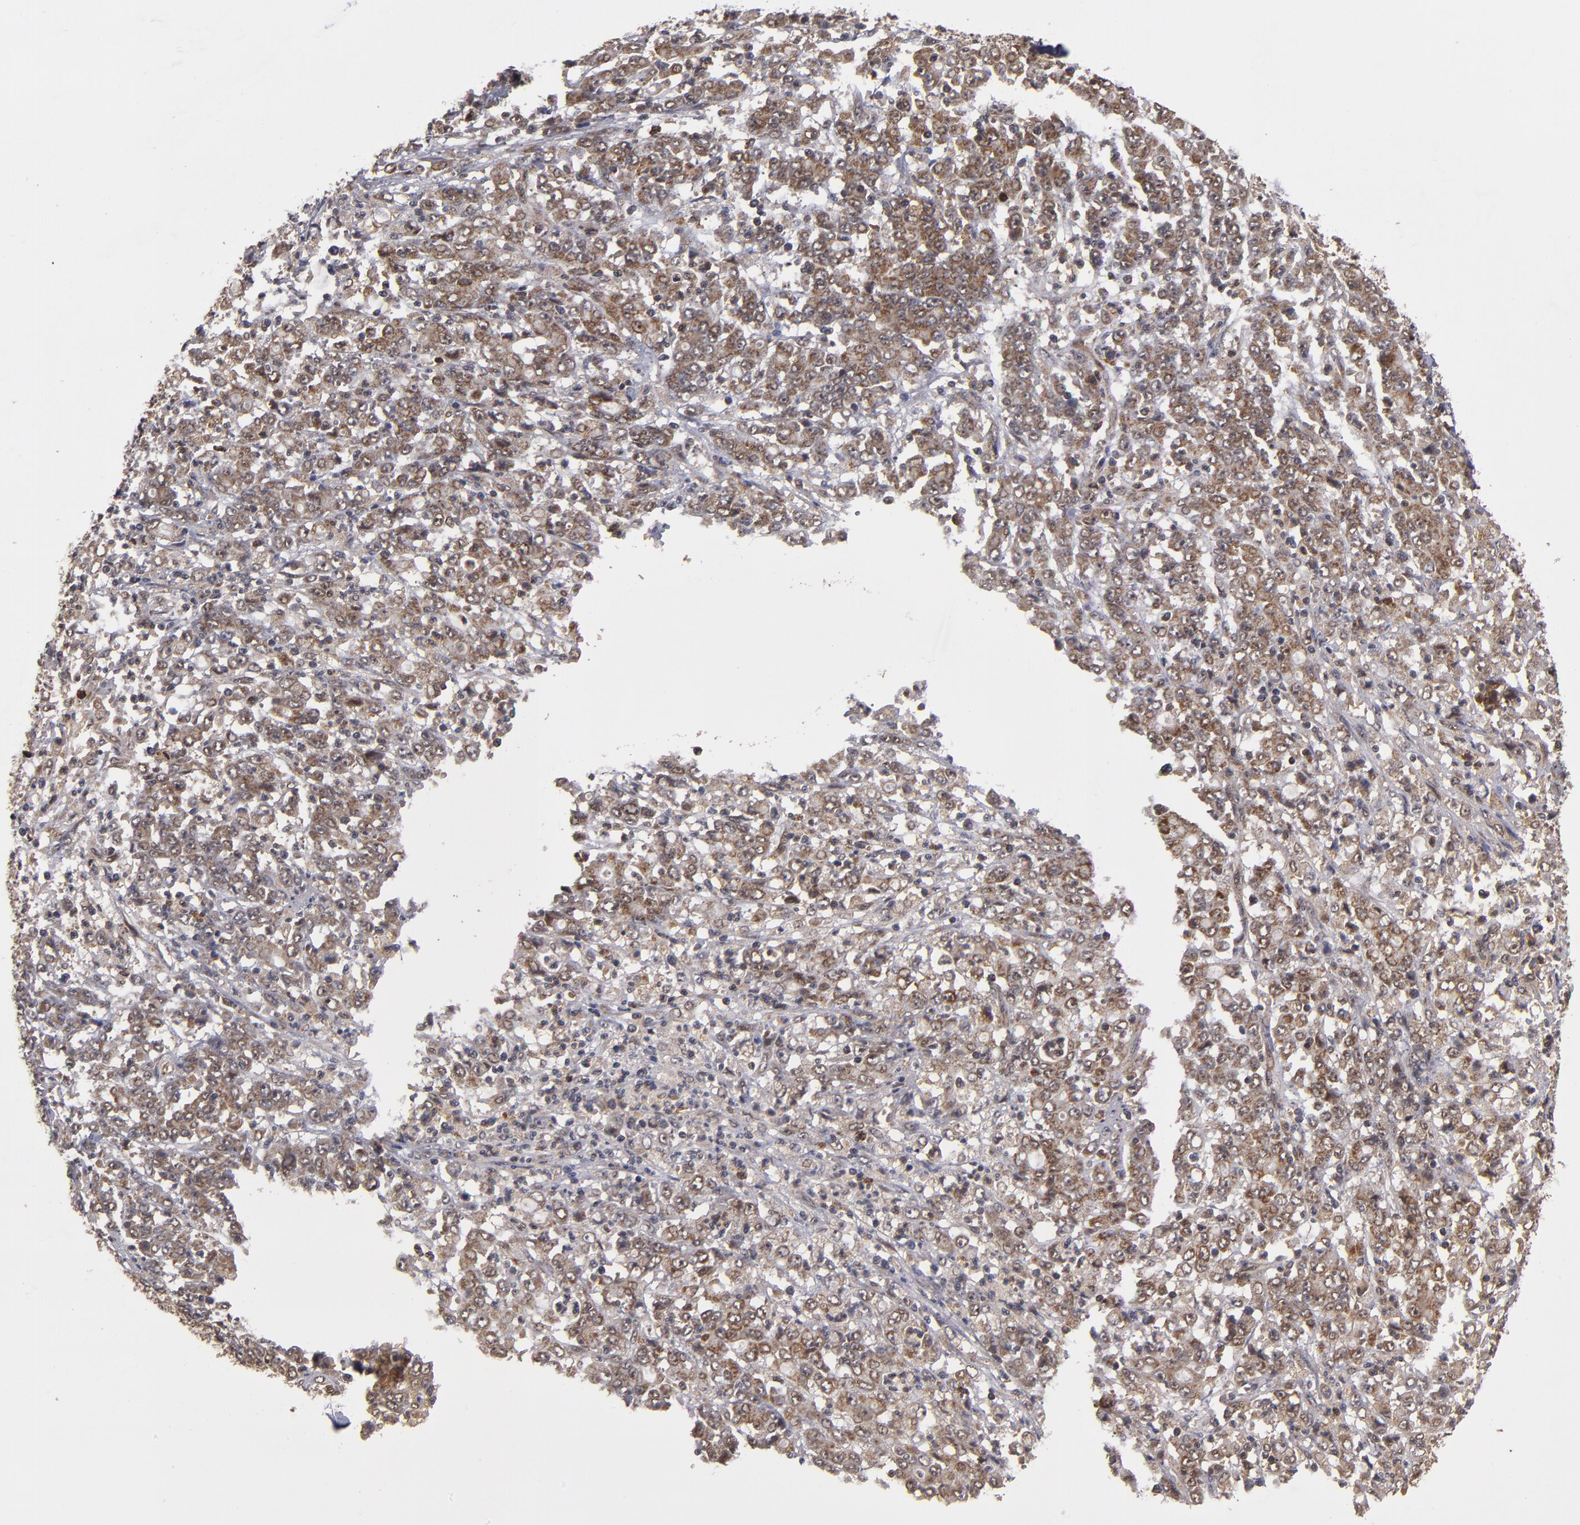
{"staining": {"intensity": "moderate", "quantity": ">75%", "location": "cytoplasmic/membranous"}, "tissue": "stomach cancer", "cell_type": "Tumor cells", "image_type": "cancer", "snomed": [{"axis": "morphology", "description": "Adenocarcinoma, NOS"}, {"axis": "topography", "description": "Stomach, lower"}], "caption": "Protein analysis of stomach cancer (adenocarcinoma) tissue demonstrates moderate cytoplasmic/membranous expression in about >75% of tumor cells. (DAB (3,3'-diaminobenzidine) IHC with brightfield microscopy, high magnification).", "gene": "CUL5", "patient": {"sex": "female", "age": 71}}